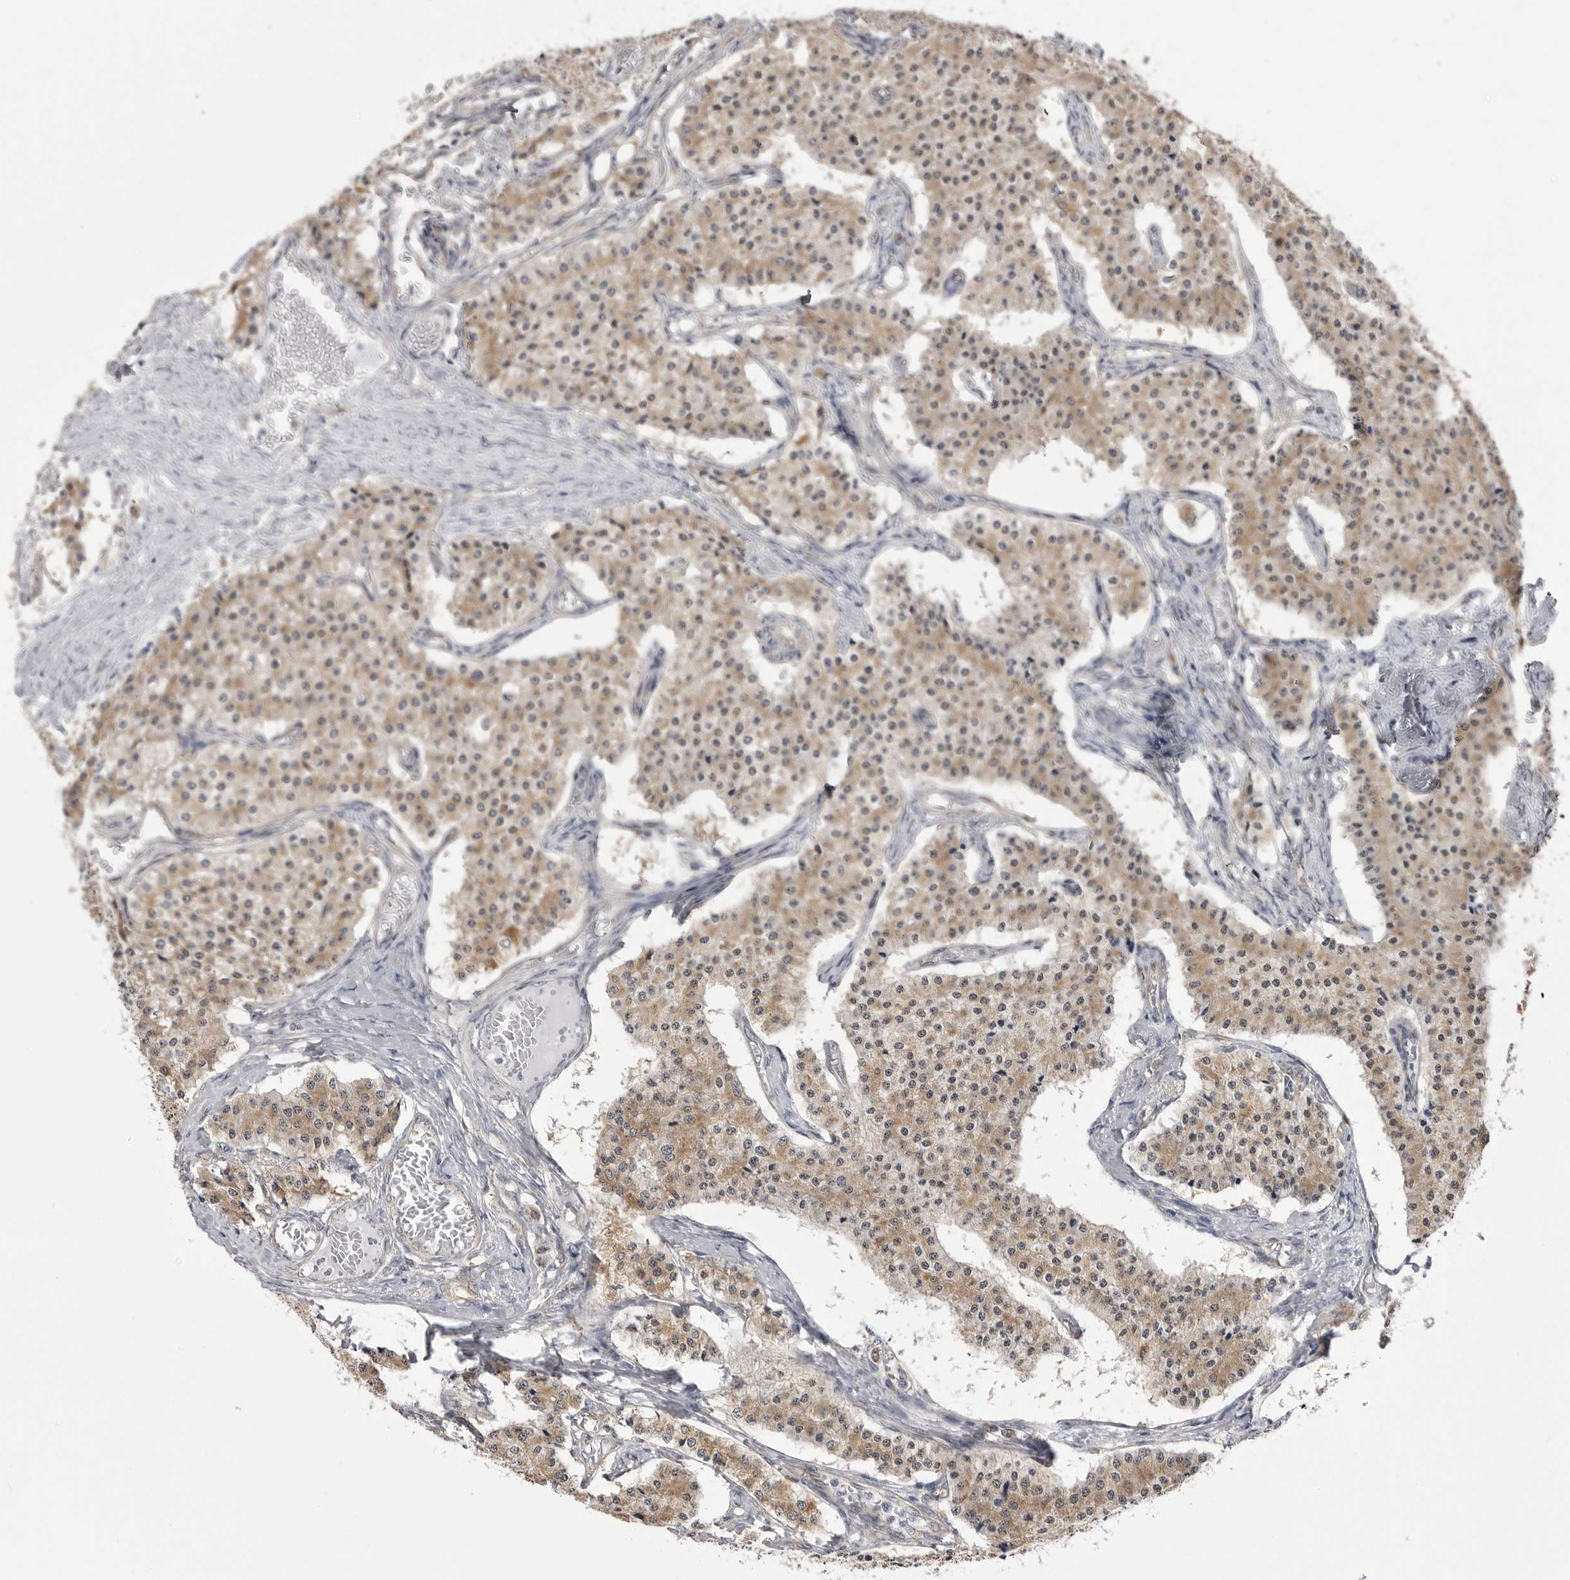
{"staining": {"intensity": "moderate", "quantity": ">75%", "location": "cytoplasmic/membranous"}, "tissue": "carcinoid", "cell_type": "Tumor cells", "image_type": "cancer", "snomed": [{"axis": "morphology", "description": "Carcinoid, malignant, NOS"}, {"axis": "topography", "description": "Colon"}], "caption": "Immunohistochemistry (IHC) of human carcinoid displays medium levels of moderate cytoplasmic/membranous positivity in approximately >75% of tumor cells.", "gene": "FH", "patient": {"sex": "female", "age": 52}}